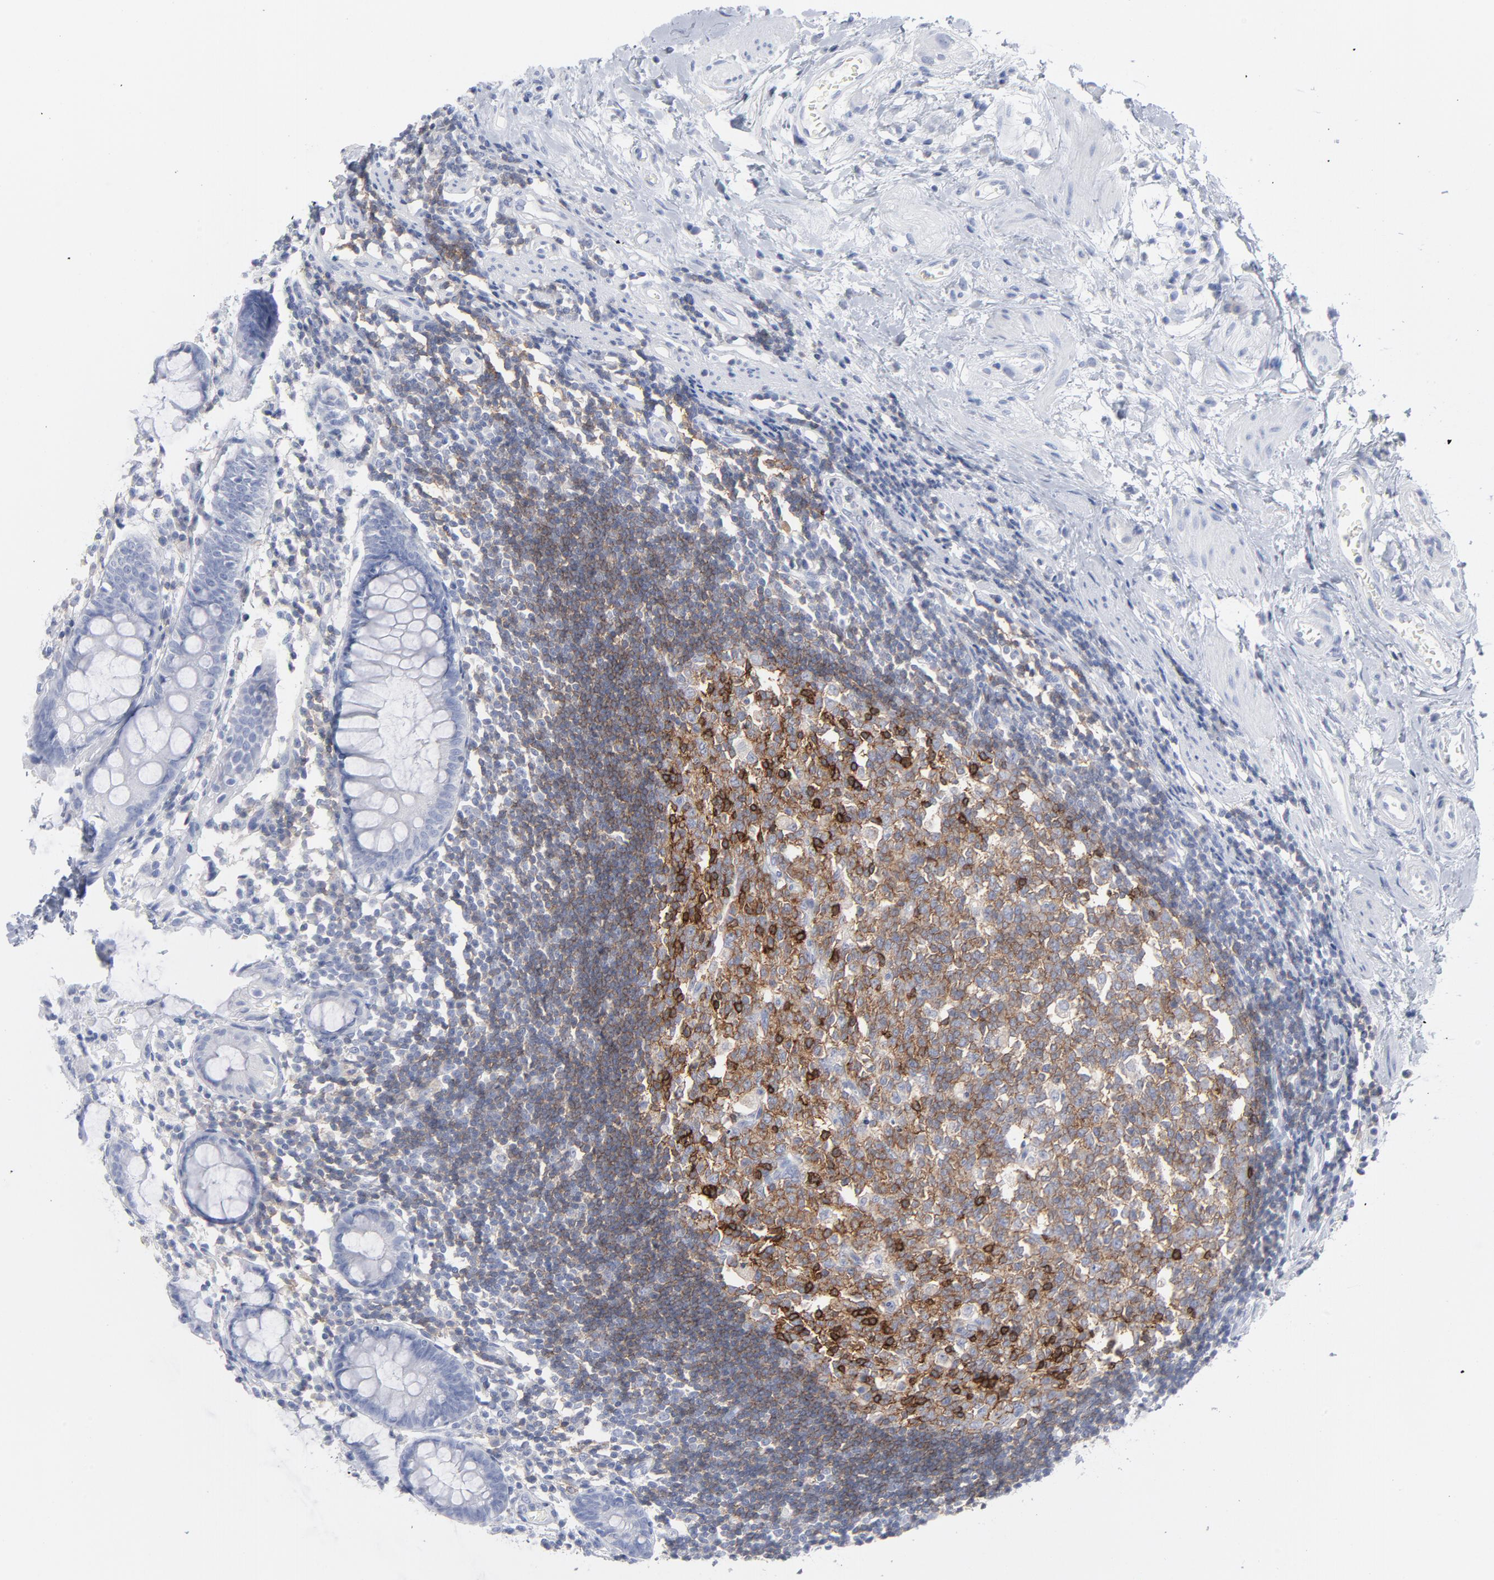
{"staining": {"intensity": "negative", "quantity": "none", "location": "none"}, "tissue": "rectum", "cell_type": "Glandular cells", "image_type": "normal", "snomed": [{"axis": "morphology", "description": "Normal tissue, NOS"}, {"axis": "topography", "description": "Rectum"}], "caption": "The micrograph exhibits no staining of glandular cells in normal rectum.", "gene": "P2RY8", "patient": {"sex": "female", "age": 66}}